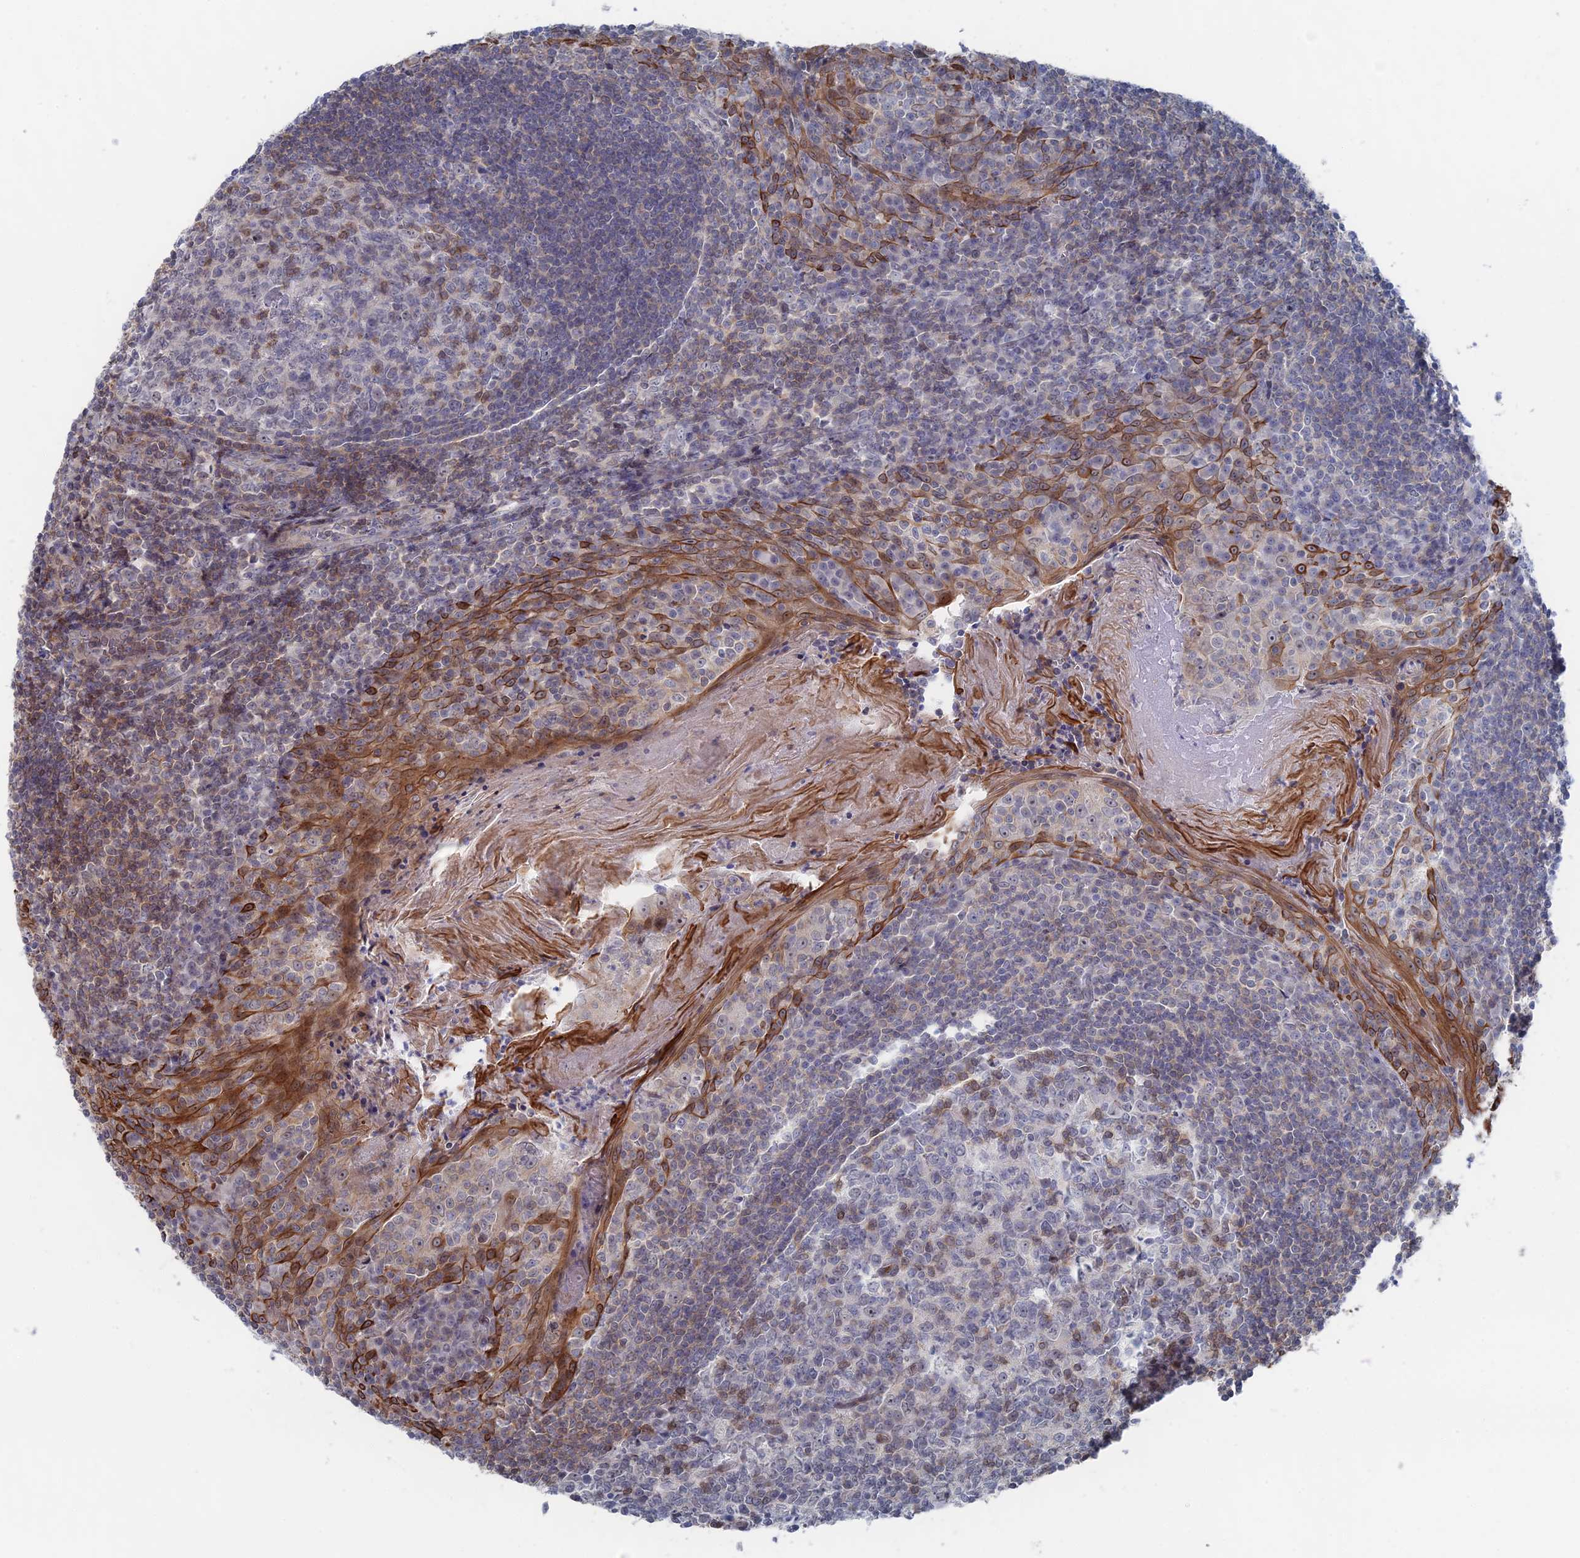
{"staining": {"intensity": "moderate", "quantity": "<25%", "location": "cytoplasmic/membranous"}, "tissue": "tonsil", "cell_type": "Germinal center cells", "image_type": "normal", "snomed": [{"axis": "morphology", "description": "Normal tissue, NOS"}, {"axis": "topography", "description": "Tonsil"}], "caption": "An immunohistochemistry (IHC) photomicrograph of normal tissue is shown. Protein staining in brown shows moderate cytoplasmic/membranous positivity in tonsil within germinal center cells.", "gene": "IL7", "patient": {"sex": "male", "age": 27}}